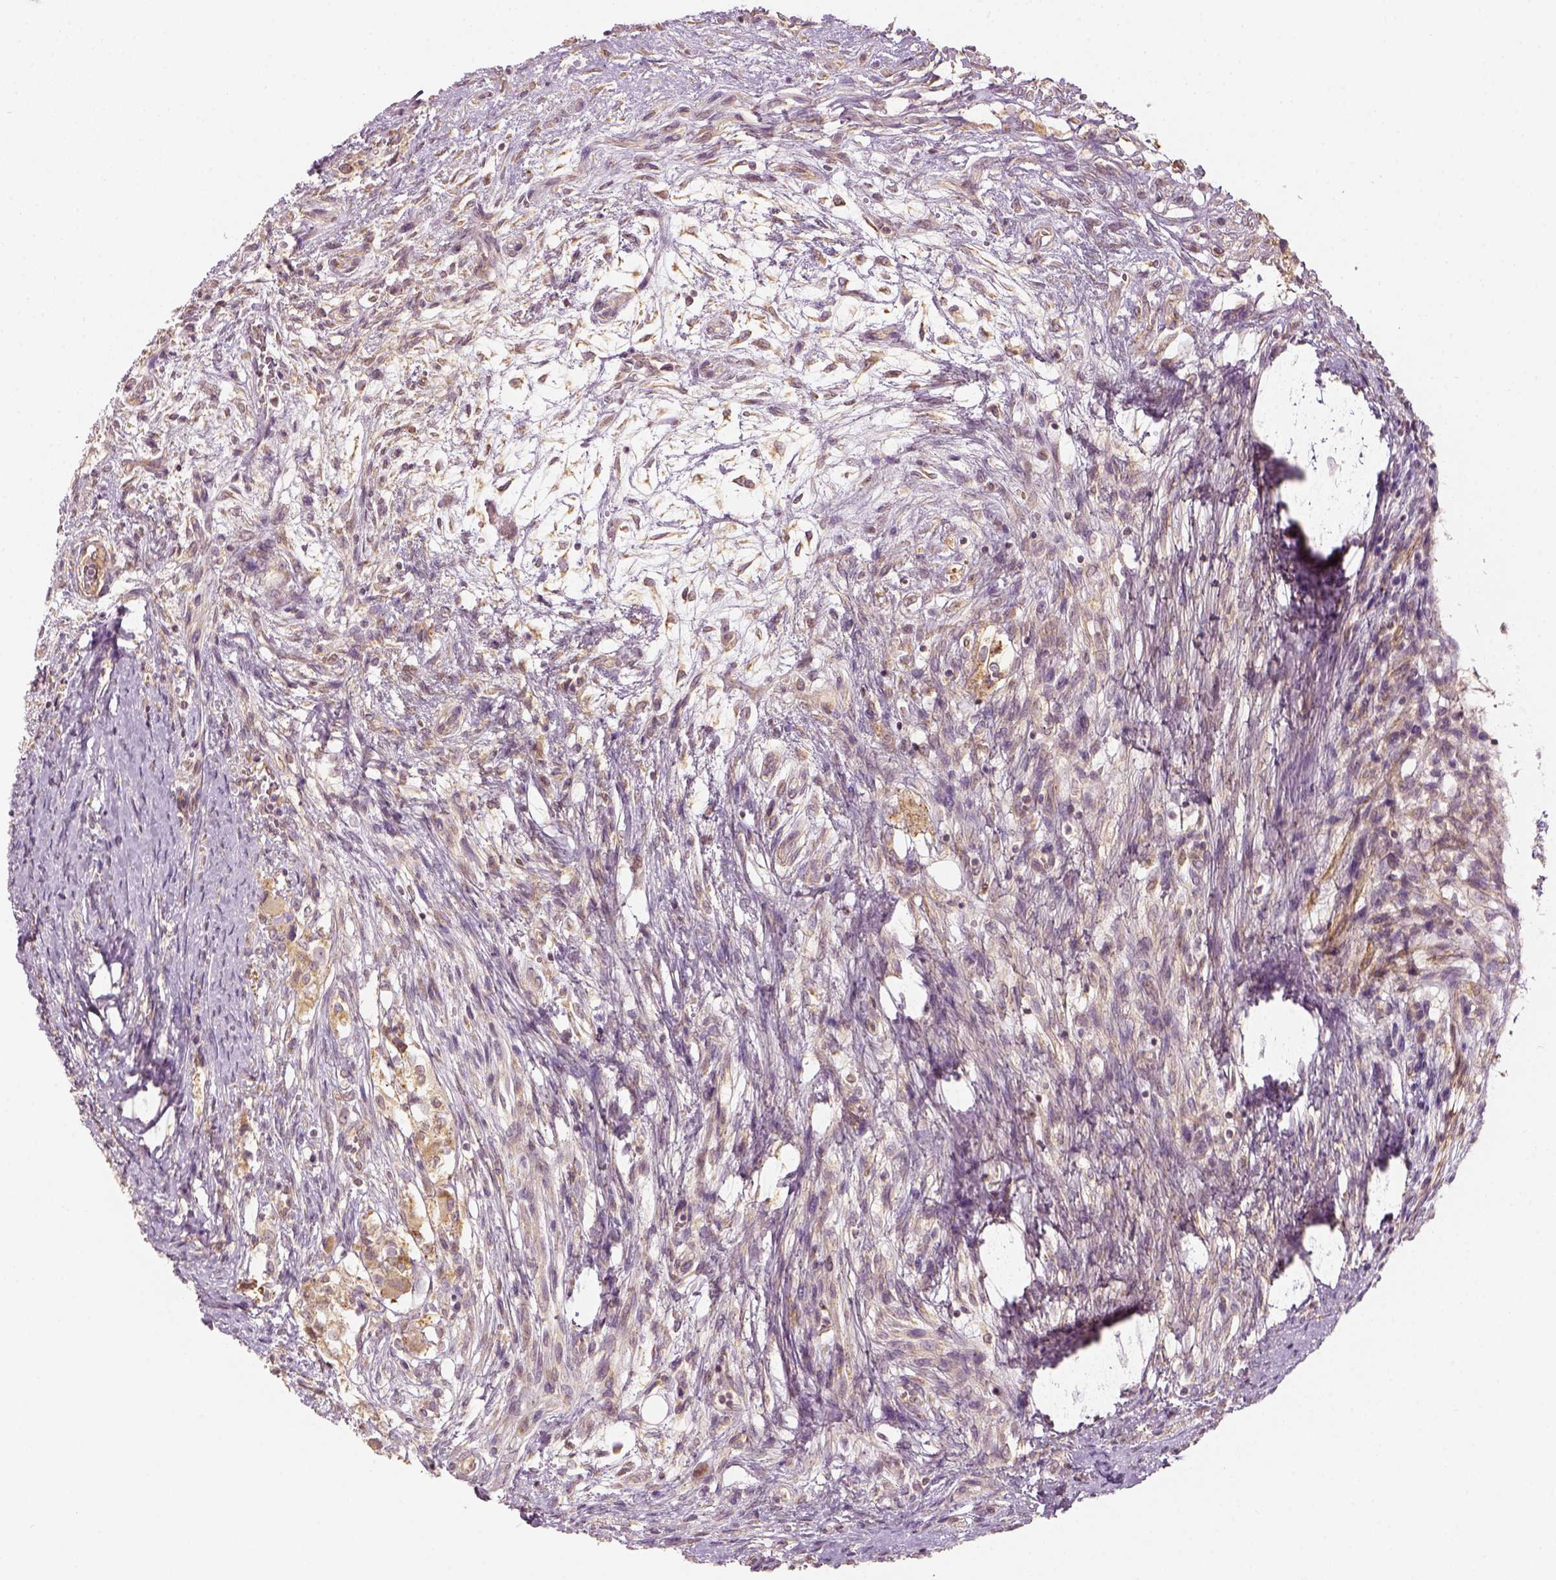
{"staining": {"intensity": "moderate", "quantity": ">75%", "location": "cytoplasmic/membranous"}, "tissue": "testis cancer", "cell_type": "Tumor cells", "image_type": "cancer", "snomed": [{"axis": "morphology", "description": "Carcinoma, Embryonal, NOS"}, {"axis": "topography", "description": "Testis"}], "caption": "Testis cancer stained with DAB IHC exhibits medium levels of moderate cytoplasmic/membranous expression in approximately >75% of tumor cells. The protein is shown in brown color, while the nuclei are stained blue.", "gene": "PAIP1", "patient": {"sex": "male", "age": 37}}